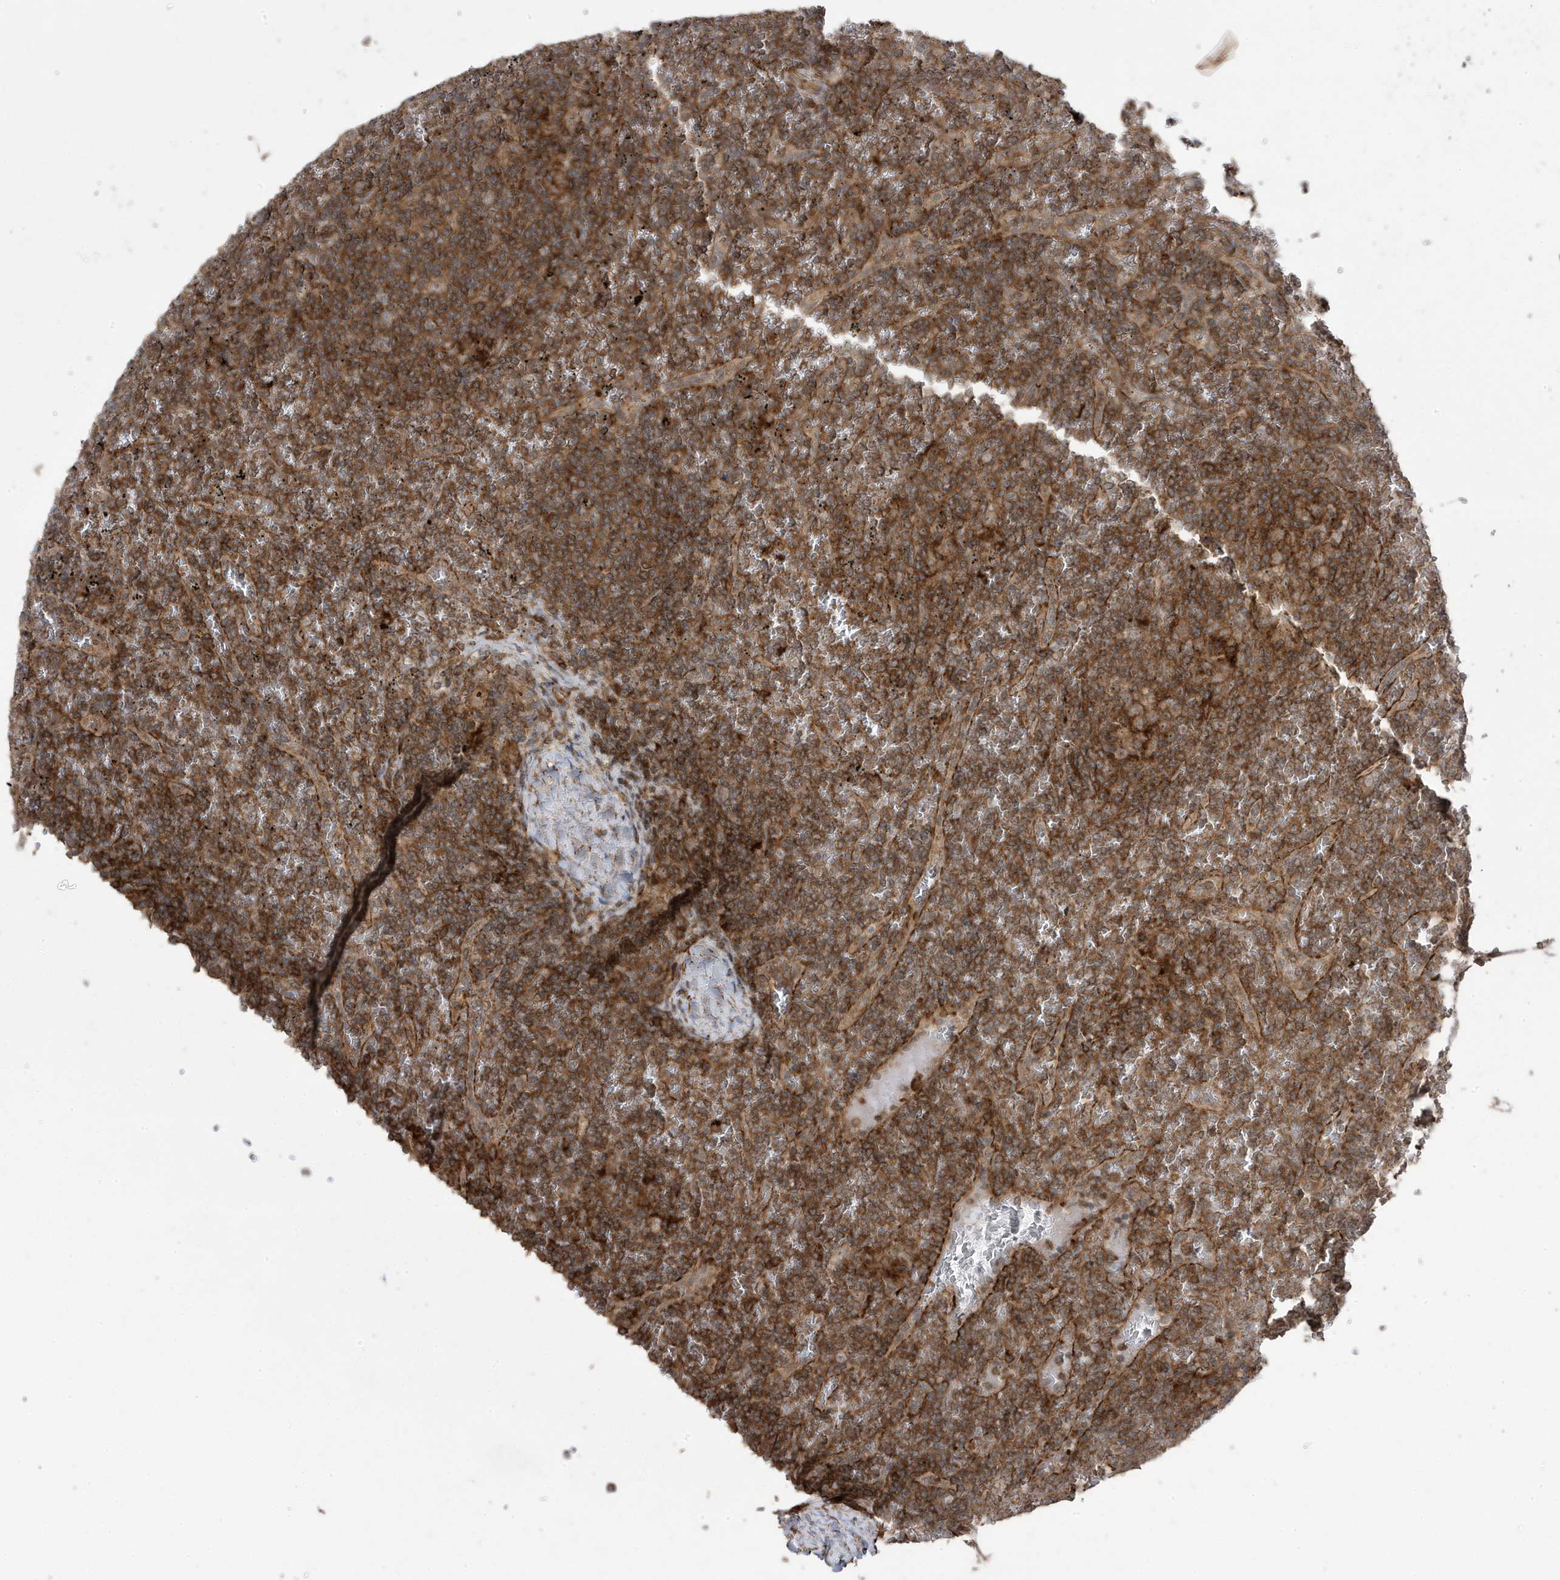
{"staining": {"intensity": "strong", "quantity": ">75%", "location": "cytoplasmic/membranous"}, "tissue": "lymphoma", "cell_type": "Tumor cells", "image_type": "cancer", "snomed": [{"axis": "morphology", "description": "Malignant lymphoma, non-Hodgkin's type, Low grade"}, {"axis": "topography", "description": "Spleen"}], "caption": "There is high levels of strong cytoplasmic/membranous staining in tumor cells of malignant lymphoma, non-Hodgkin's type (low-grade), as demonstrated by immunohistochemical staining (brown color).", "gene": "CETN3", "patient": {"sex": "female", "age": 19}}